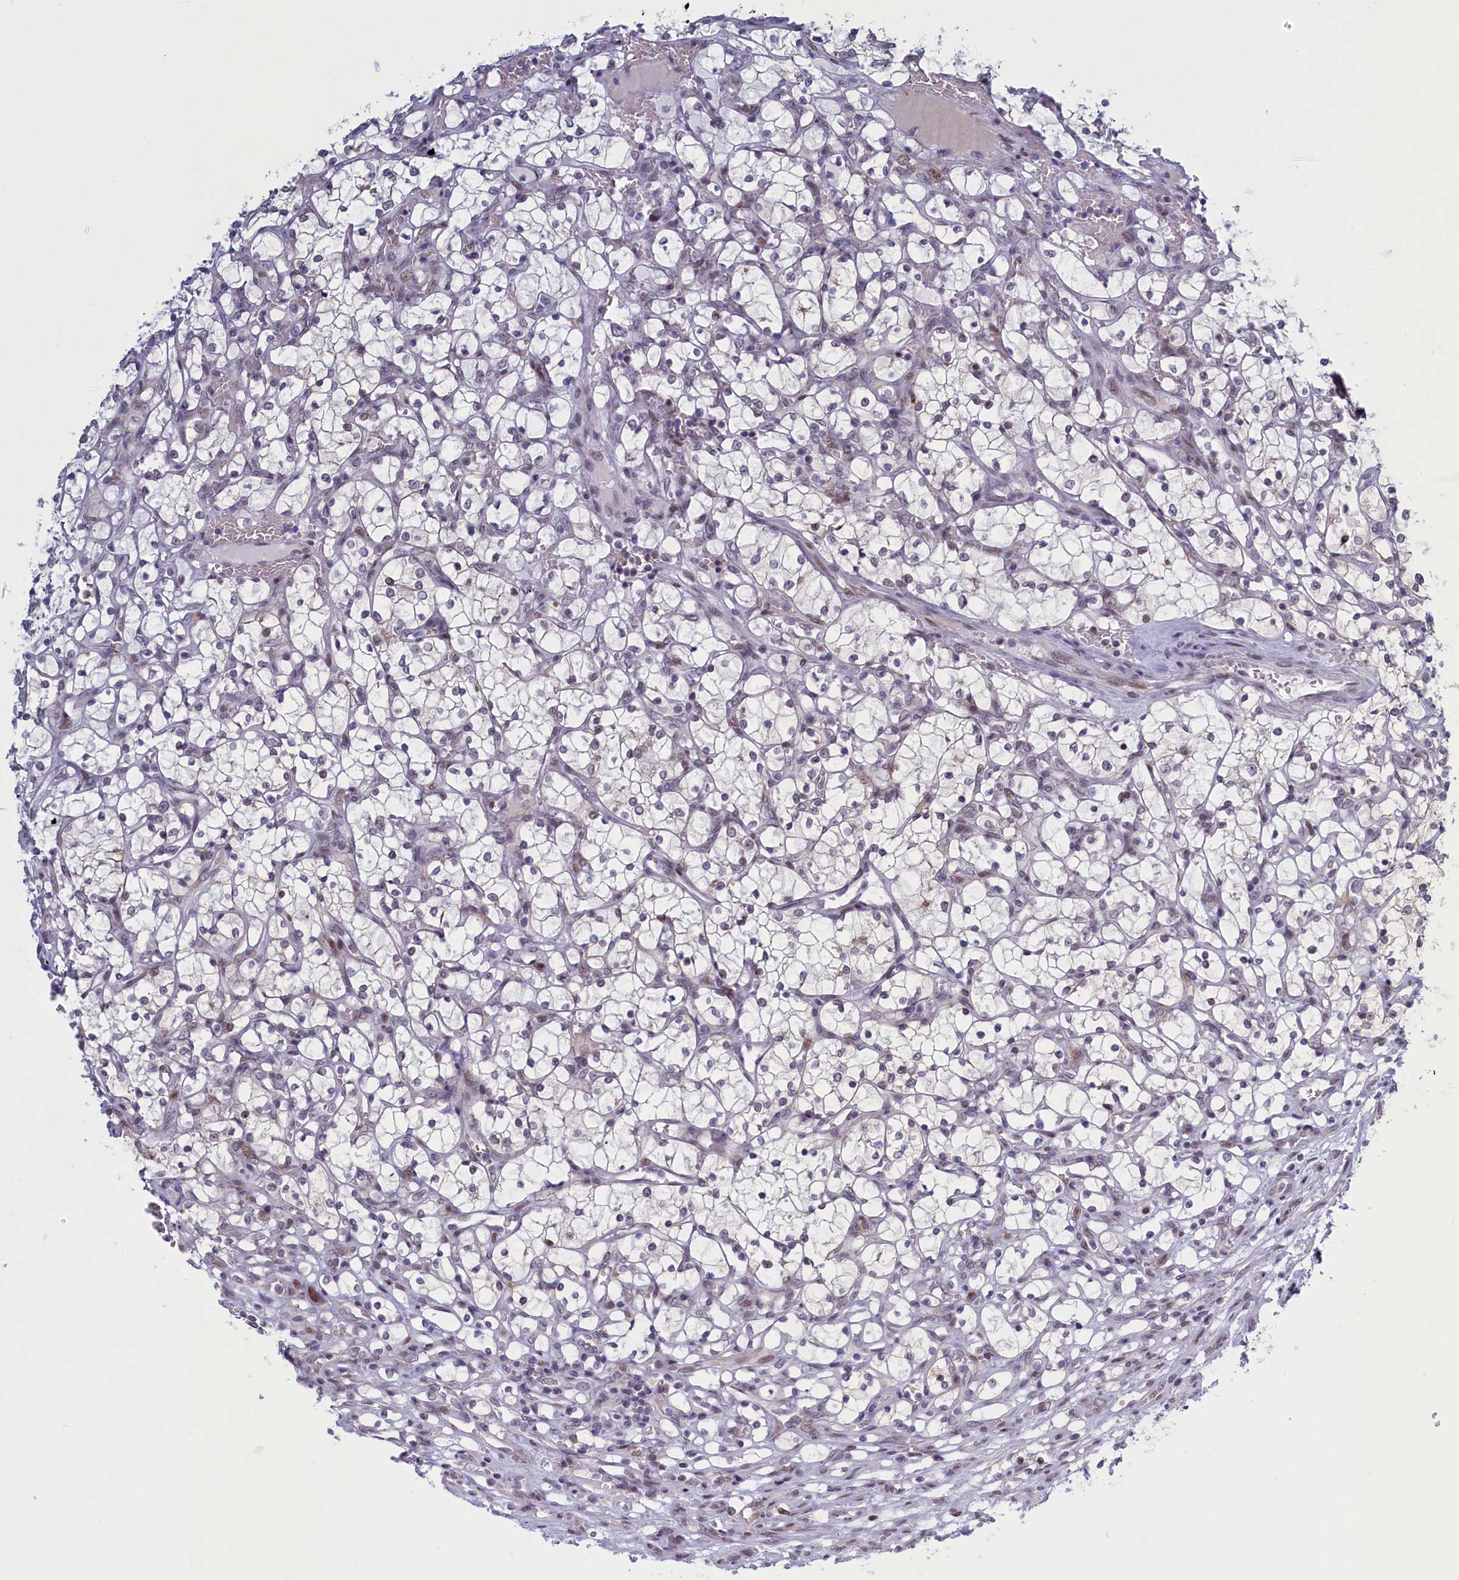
{"staining": {"intensity": "negative", "quantity": "none", "location": "none"}, "tissue": "renal cancer", "cell_type": "Tumor cells", "image_type": "cancer", "snomed": [{"axis": "morphology", "description": "Adenocarcinoma, NOS"}, {"axis": "topography", "description": "Kidney"}], "caption": "This is an IHC micrograph of human renal cancer (adenocarcinoma). There is no expression in tumor cells.", "gene": "ATF7IP2", "patient": {"sex": "female", "age": 69}}